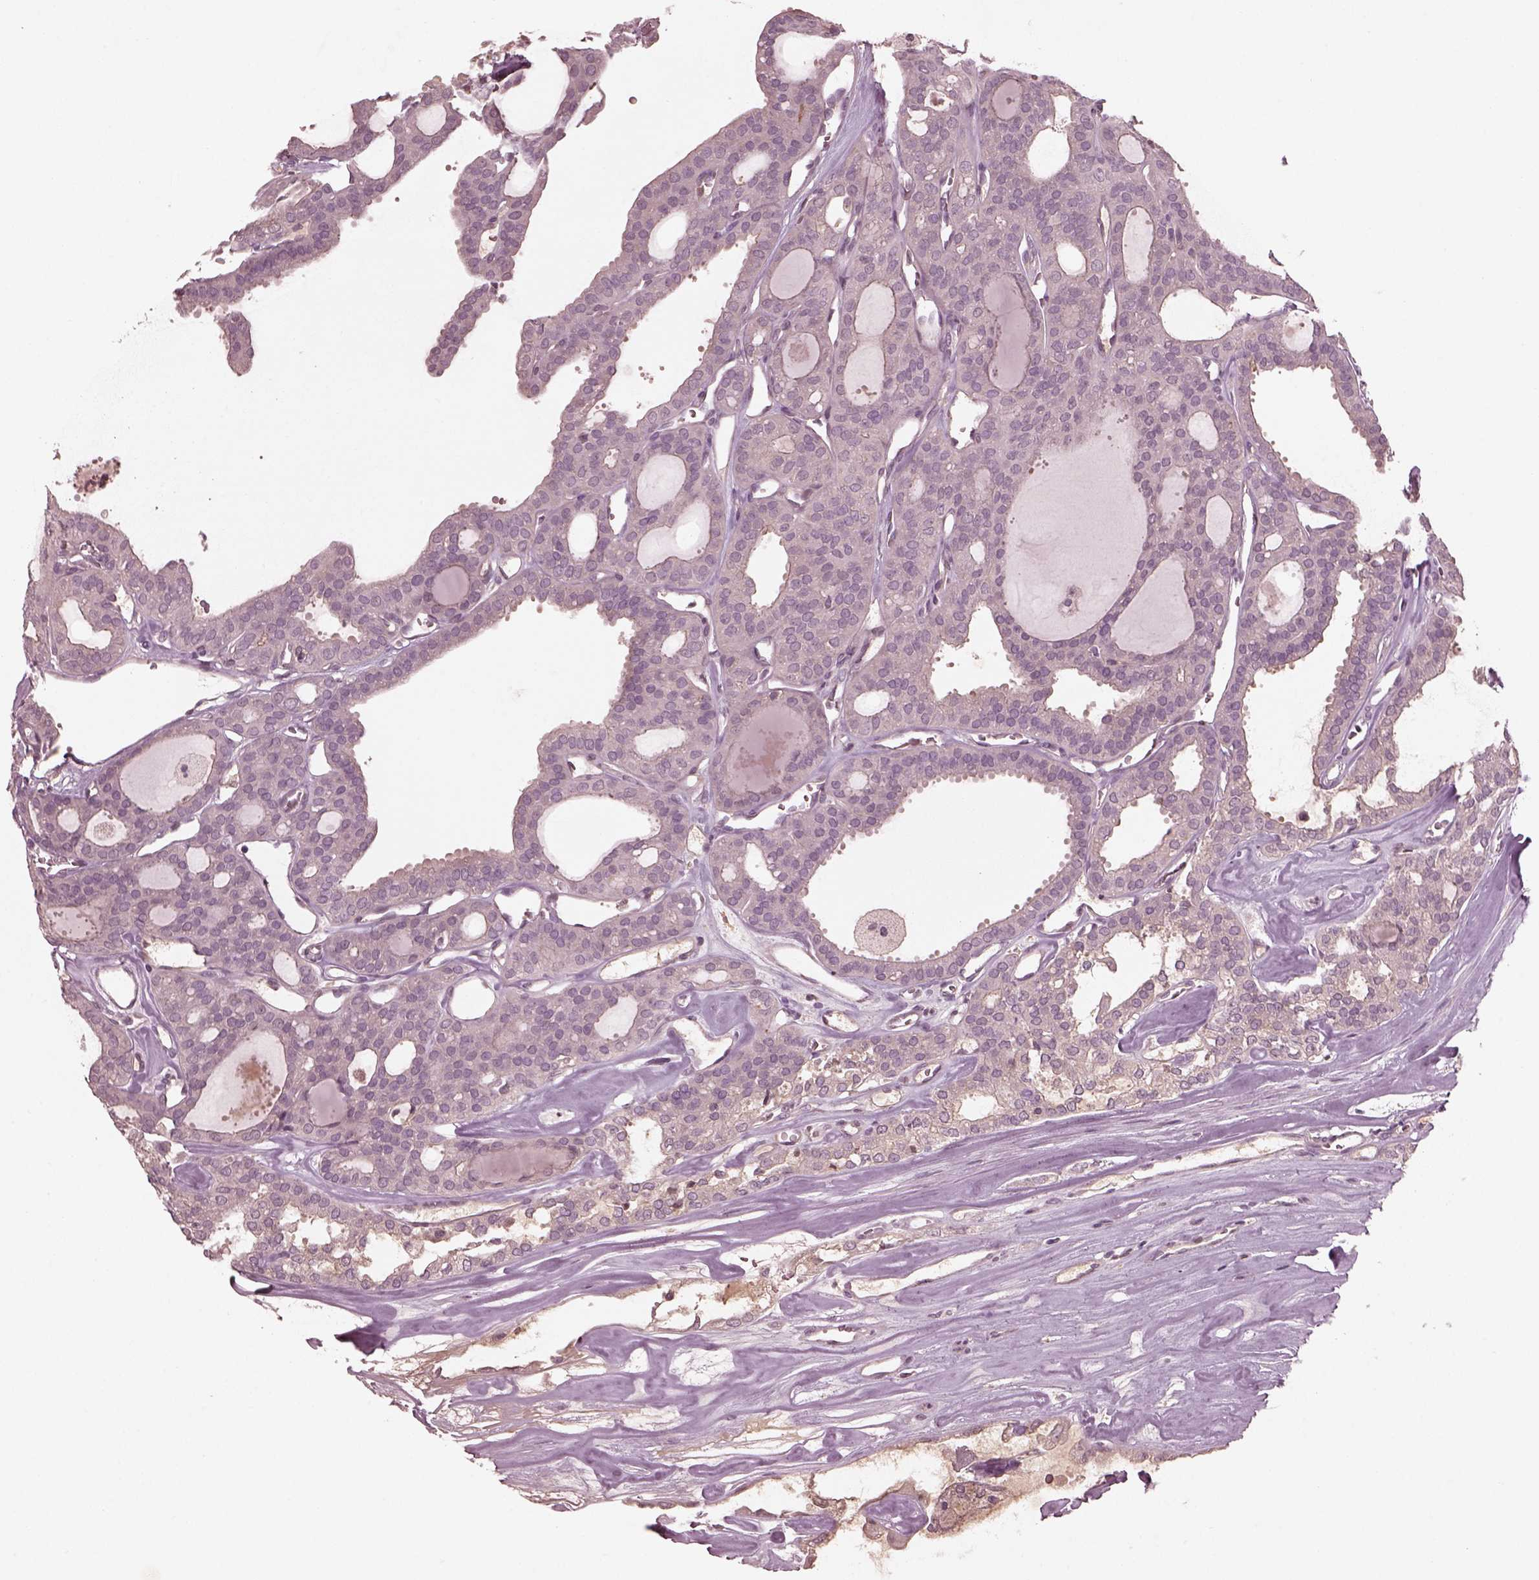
{"staining": {"intensity": "negative", "quantity": "none", "location": "none"}, "tissue": "thyroid cancer", "cell_type": "Tumor cells", "image_type": "cancer", "snomed": [{"axis": "morphology", "description": "Follicular adenoma carcinoma, NOS"}, {"axis": "topography", "description": "Thyroid gland"}], "caption": "An image of thyroid cancer (follicular adenoma carcinoma) stained for a protein demonstrates no brown staining in tumor cells.", "gene": "VWA5B1", "patient": {"sex": "male", "age": 75}}